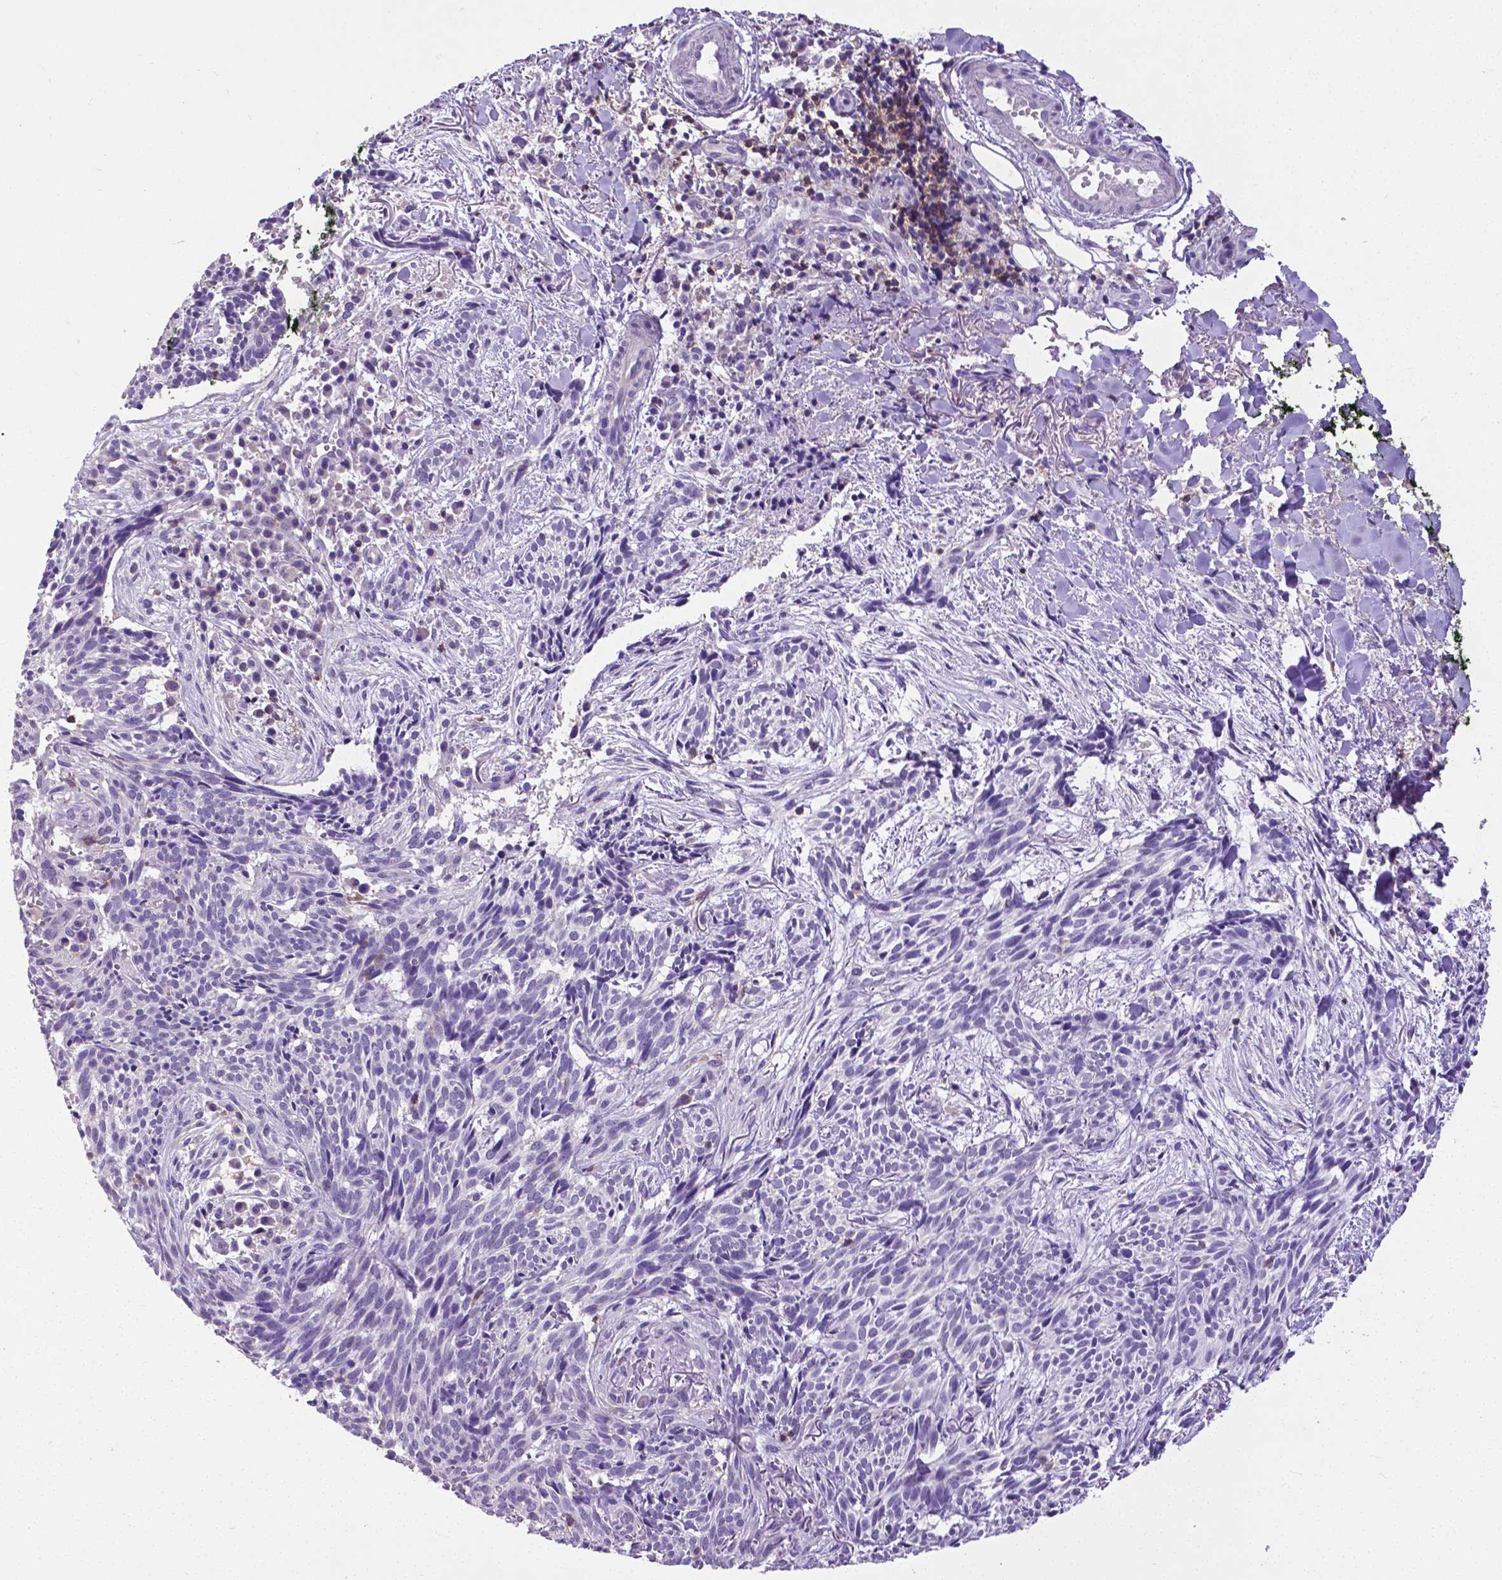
{"staining": {"intensity": "negative", "quantity": "none", "location": "none"}, "tissue": "skin cancer", "cell_type": "Tumor cells", "image_type": "cancer", "snomed": [{"axis": "morphology", "description": "Basal cell carcinoma"}, {"axis": "topography", "description": "Skin"}], "caption": "This is an IHC photomicrograph of skin basal cell carcinoma. There is no positivity in tumor cells.", "gene": "CD4", "patient": {"sex": "male", "age": 71}}